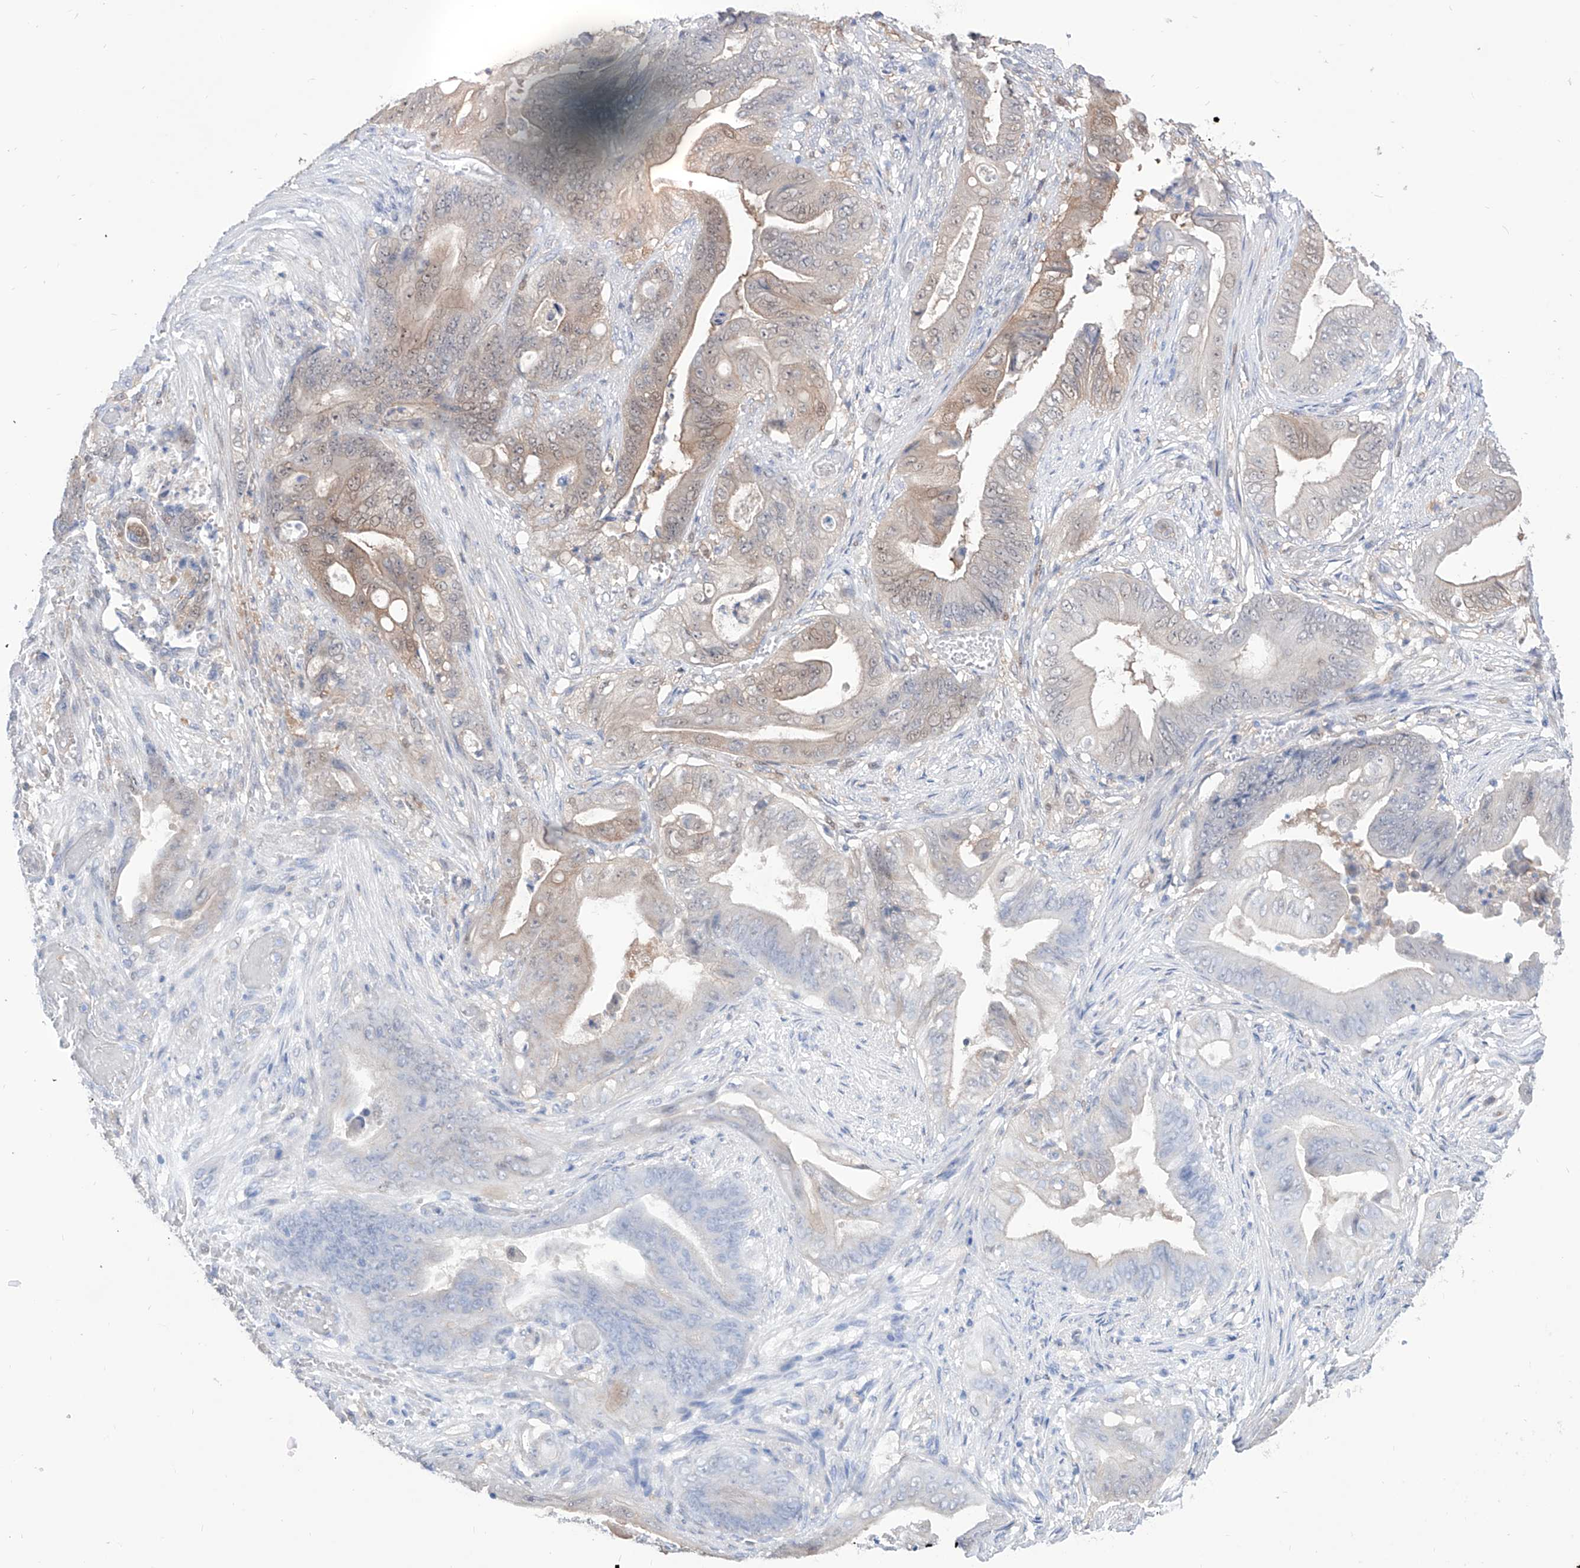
{"staining": {"intensity": "weak", "quantity": "25%-75%", "location": "cytoplasmic/membranous,nuclear"}, "tissue": "stomach cancer", "cell_type": "Tumor cells", "image_type": "cancer", "snomed": [{"axis": "morphology", "description": "Adenocarcinoma, NOS"}, {"axis": "topography", "description": "Stomach"}], "caption": "A brown stain shows weak cytoplasmic/membranous and nuclear positivity of a protein in human stomach cancer (adenocarcinoma) tumor cells. The staining was performed using DAB to visualize the protein expression in brown, while the nuclei were stained in blue with hematoxylin (Magnification: 20x).", "gene": "PDXK", "patient": {"sex": "female", "age": 73}}